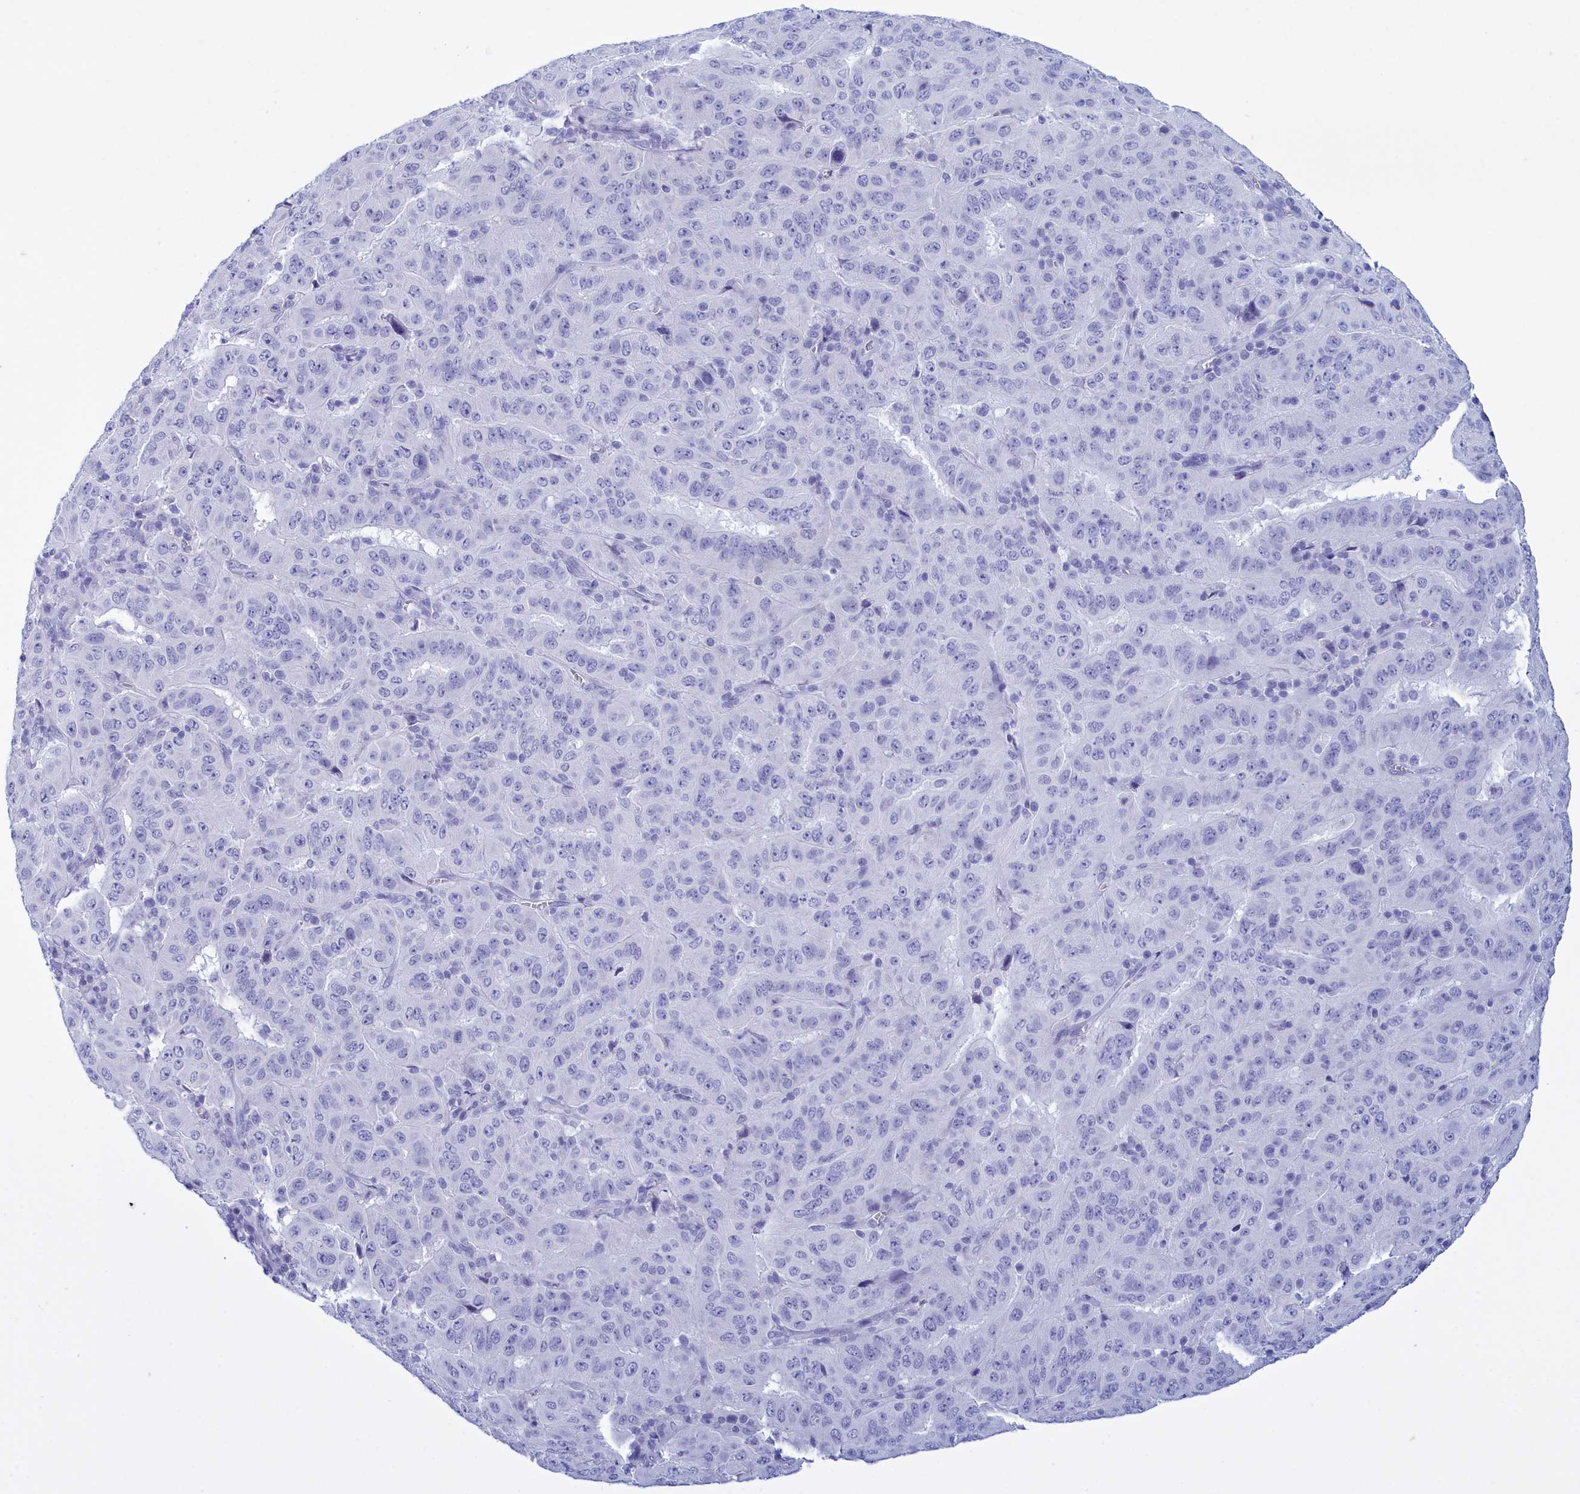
{"staining": {"intensity": "negative", "quantity": "none", "location": "none"}, "tissue": "pancreatic cancer", "cell_type": "Tumor cells", "image_type": "cancer", "snomed": [{"axis": "morphology", "description": "Adenocarcinoma, NOS"}, {"axis": "topography", "description": "Pancreas"}], "caption": "Human adenocarcinoma (pancreatic) stained for a protein using IHC demonstrates no expression in tumor cells.", "gene": "TMEM97", "patient": {"sex": "male", "age": 63}}